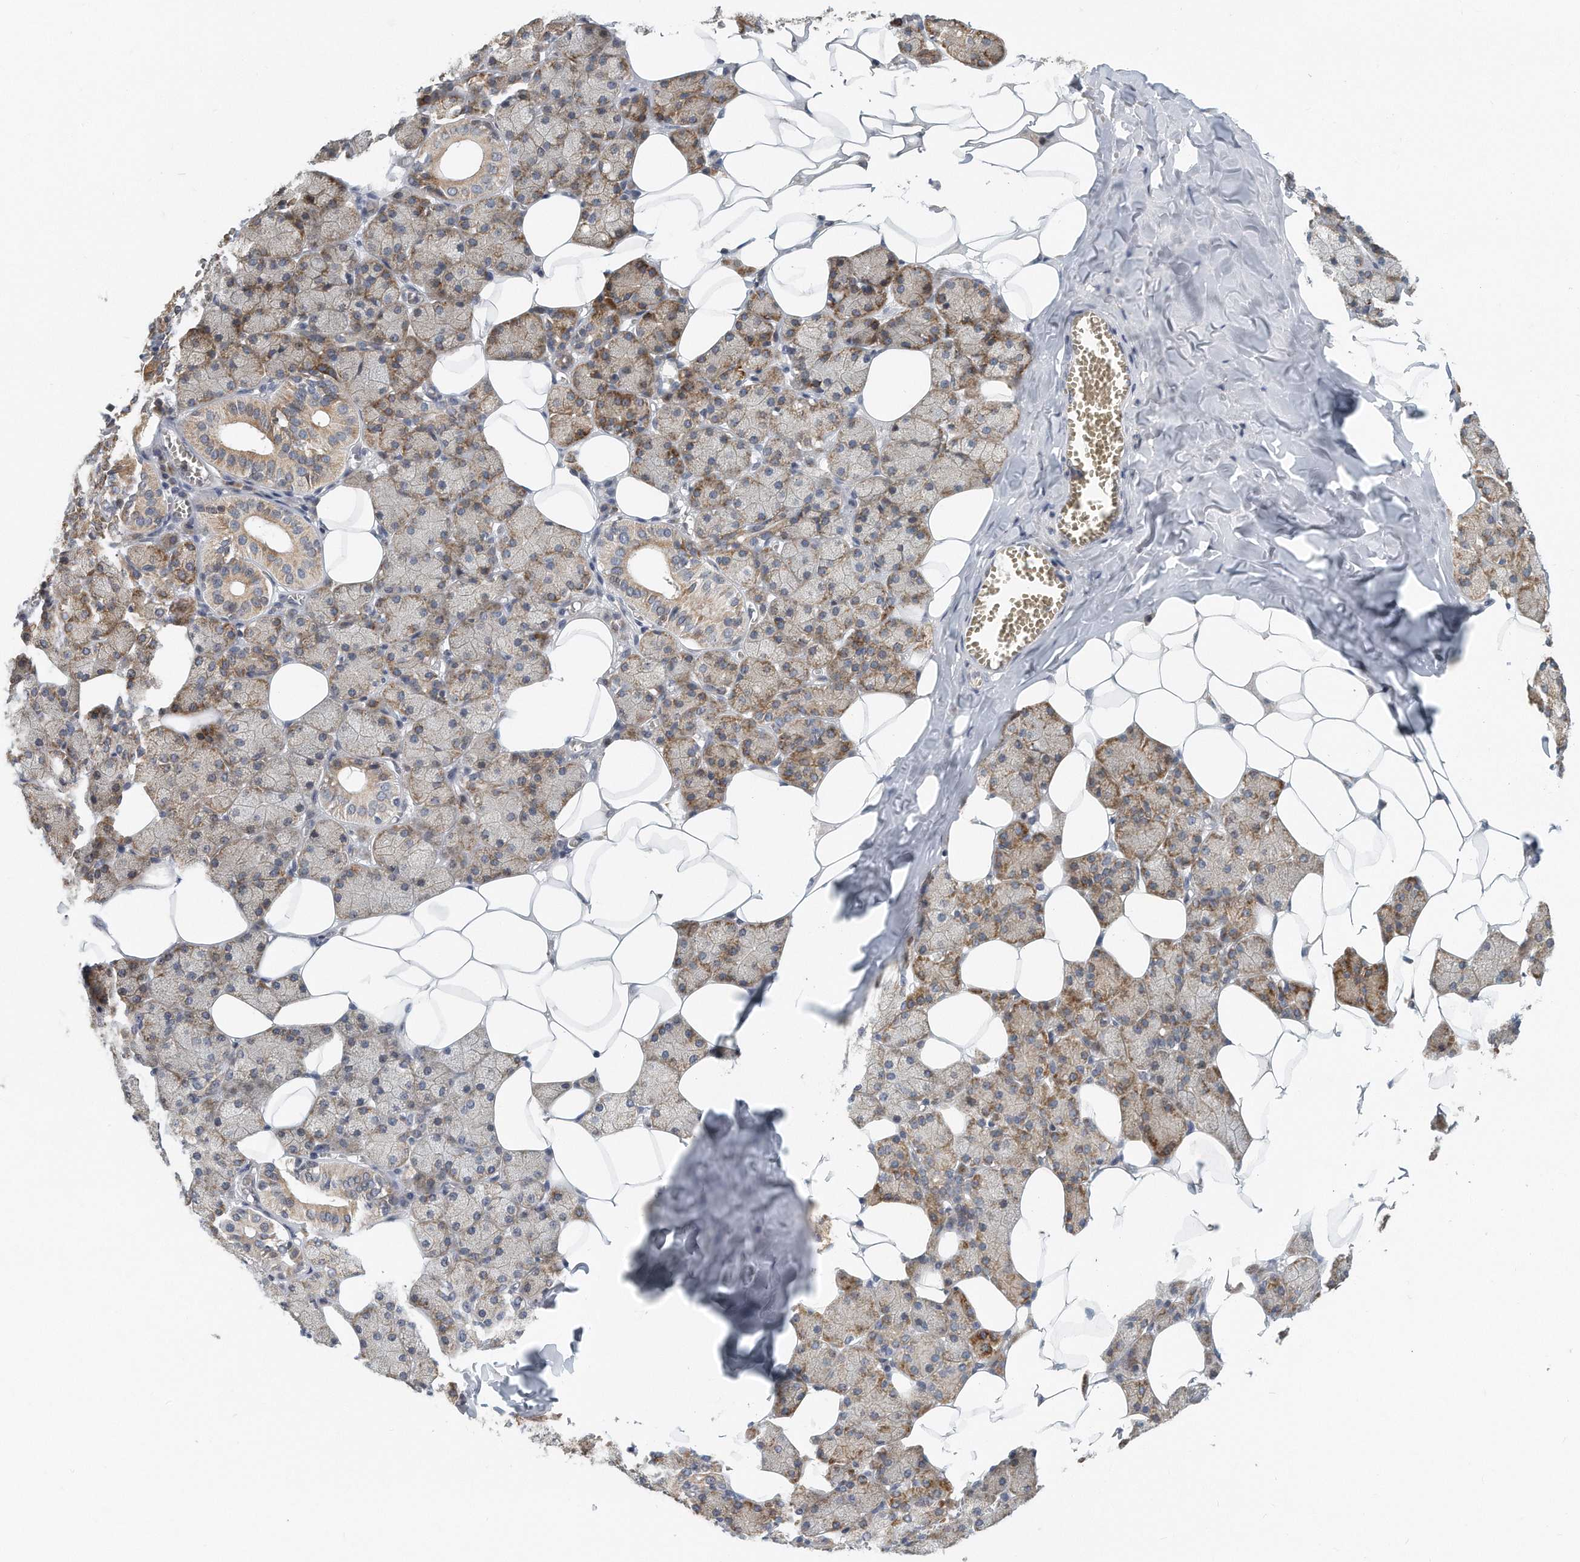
{"staining": {"intensity": "moderate", "quantity": ">75%", "location": "cytoplasmic/membranous"}, "tissue": "salivary gland", "cell_type": "Glandular cells", "image_type": "normal", "snomed": [{"axis": "morphology", "description": "Normal tissue, NOS"}, {"axis": "topography", "description": "Salivary gland"}], "caption": "DAB (3,3'-diaminobenzidine) immunohistochemical staining of normal salivary gland demonstrates moderate cytoplasmic/membranous protein staining in approximately >75% of glandular cells. (DAB IHC, brown staining for protein, blue staining for nuclei).", "gene": "VLDLR", "patient": {"sex": "female", "age": 33}}